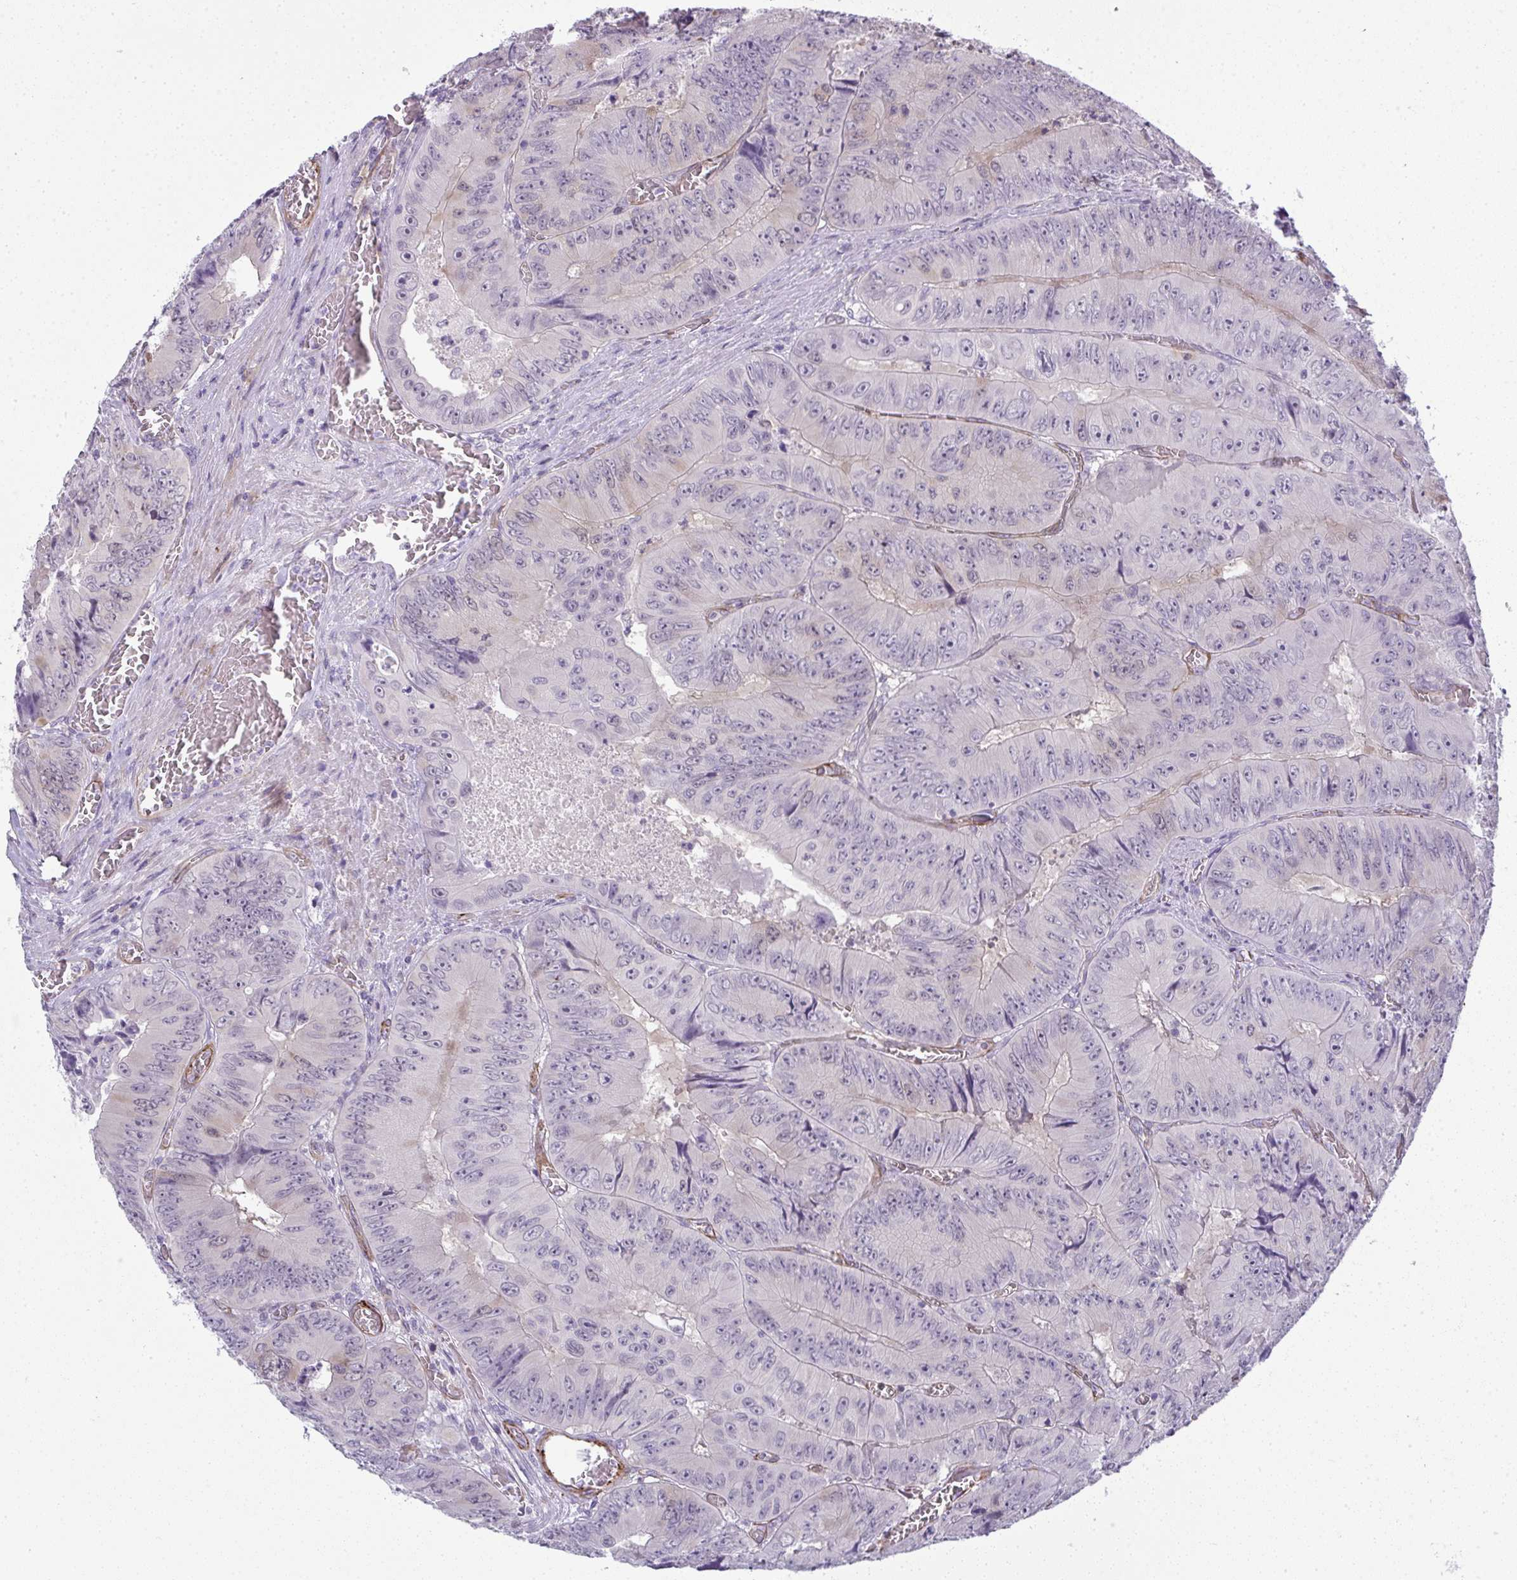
{"staining": {"intensity": "negative", "quantity": "none", "location": "none"}, "tissue": "colorectal cancer", "cell_type": "Tumor cells", "image_type": "cancer", "snomed": [{"axis": "morphology", "description": "Adenocarcinoma, NOS"}, {"axis": "topography", "description": "Colon"}], "caption": "The immunohistochemistry histopathology image has no significant expression in tumor cells of adenocarcinoma (colorectal) tissue.", "gene": "UBE2S", "patient": {"sex": "female", "age": 84}}